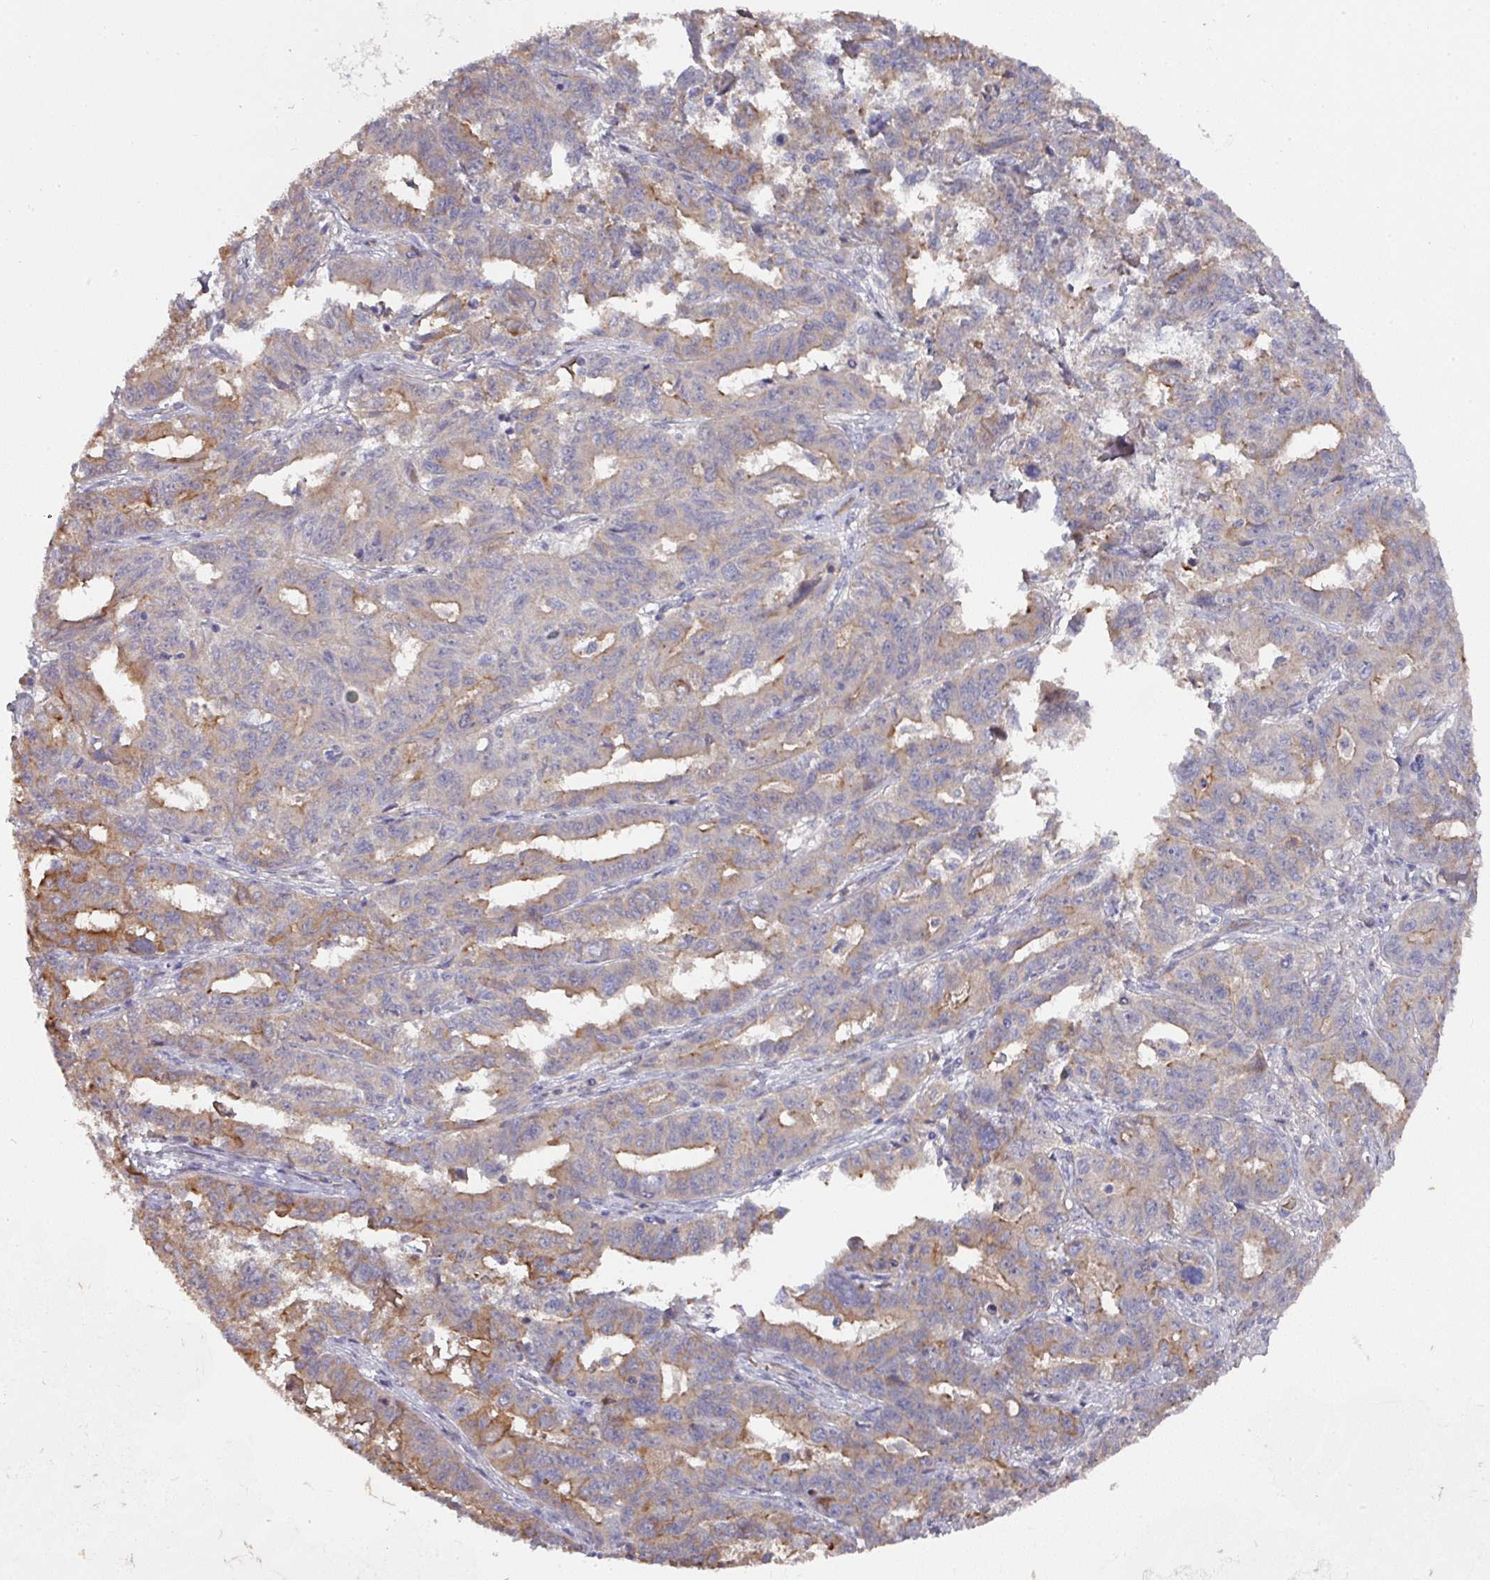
{"staining": {"intensity": "moderate", "quantity": "<25%", "location": "cytoplasmic/membranous"}, "tissue": "ovarian cancer", "cell_type": "Tumor cells", "image_type": "cancer", "snomed": [{"axis": "morphology", "description": "Adenocarcinoma, NOS"}, {"axis": "morphology", "description": "Carcinoma, endometroid"}, {"axis": "topography", "description": "Ovary"}], "caption": "A brown stain shows moderate cytoplasmic/membranous positivity of a protein in adenocarcinoma (ovarian) tumor cells.", "gene": "PRR5", "patient": {"sex": "female", "age": 72}}